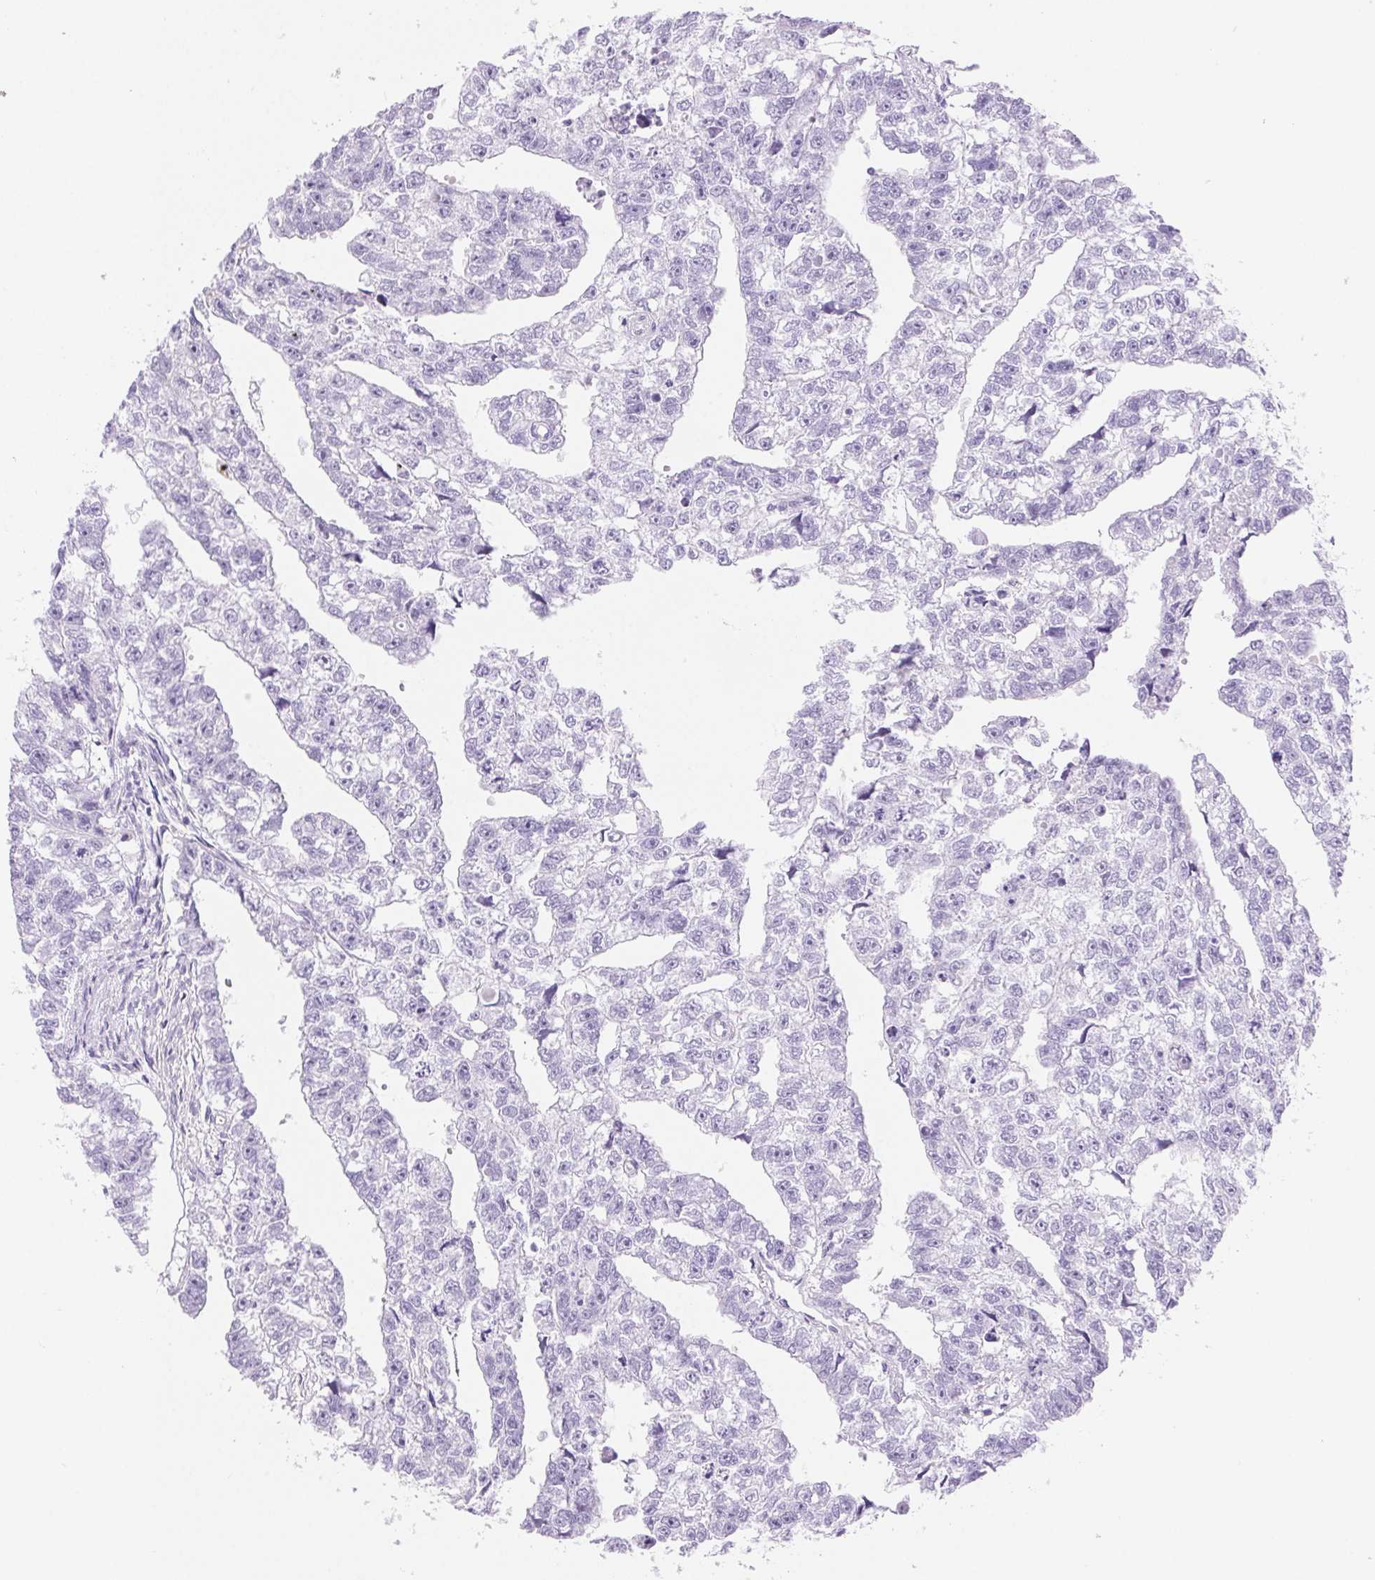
{"staining": {"intensity": "negative", "quantity": "none", "location": "none"}, "tissue": "testis cancer", "cell_type": "Tumor cells", "image_type": "cancer", "snomed": [{"axis": "morphology", "description": "Carcinoma, Embryonal, NOS"}, {"axis": "morphology", "description": "Teratoma, malignant, NOS"}, {"axis": "topography", "description": "Testis"}], "caption": "Micrograph shows no protein expression in tumor cells of malignant teratoma (testis) tissue. (Stains: DAB (3,3'-diaminobenzidine) IHC with hematoxylin counter stain, Microscopy: brightfield microscopy at high magnification).", "gene": "SERPINB3", "patient": {"sex": "male", "age": 44}}